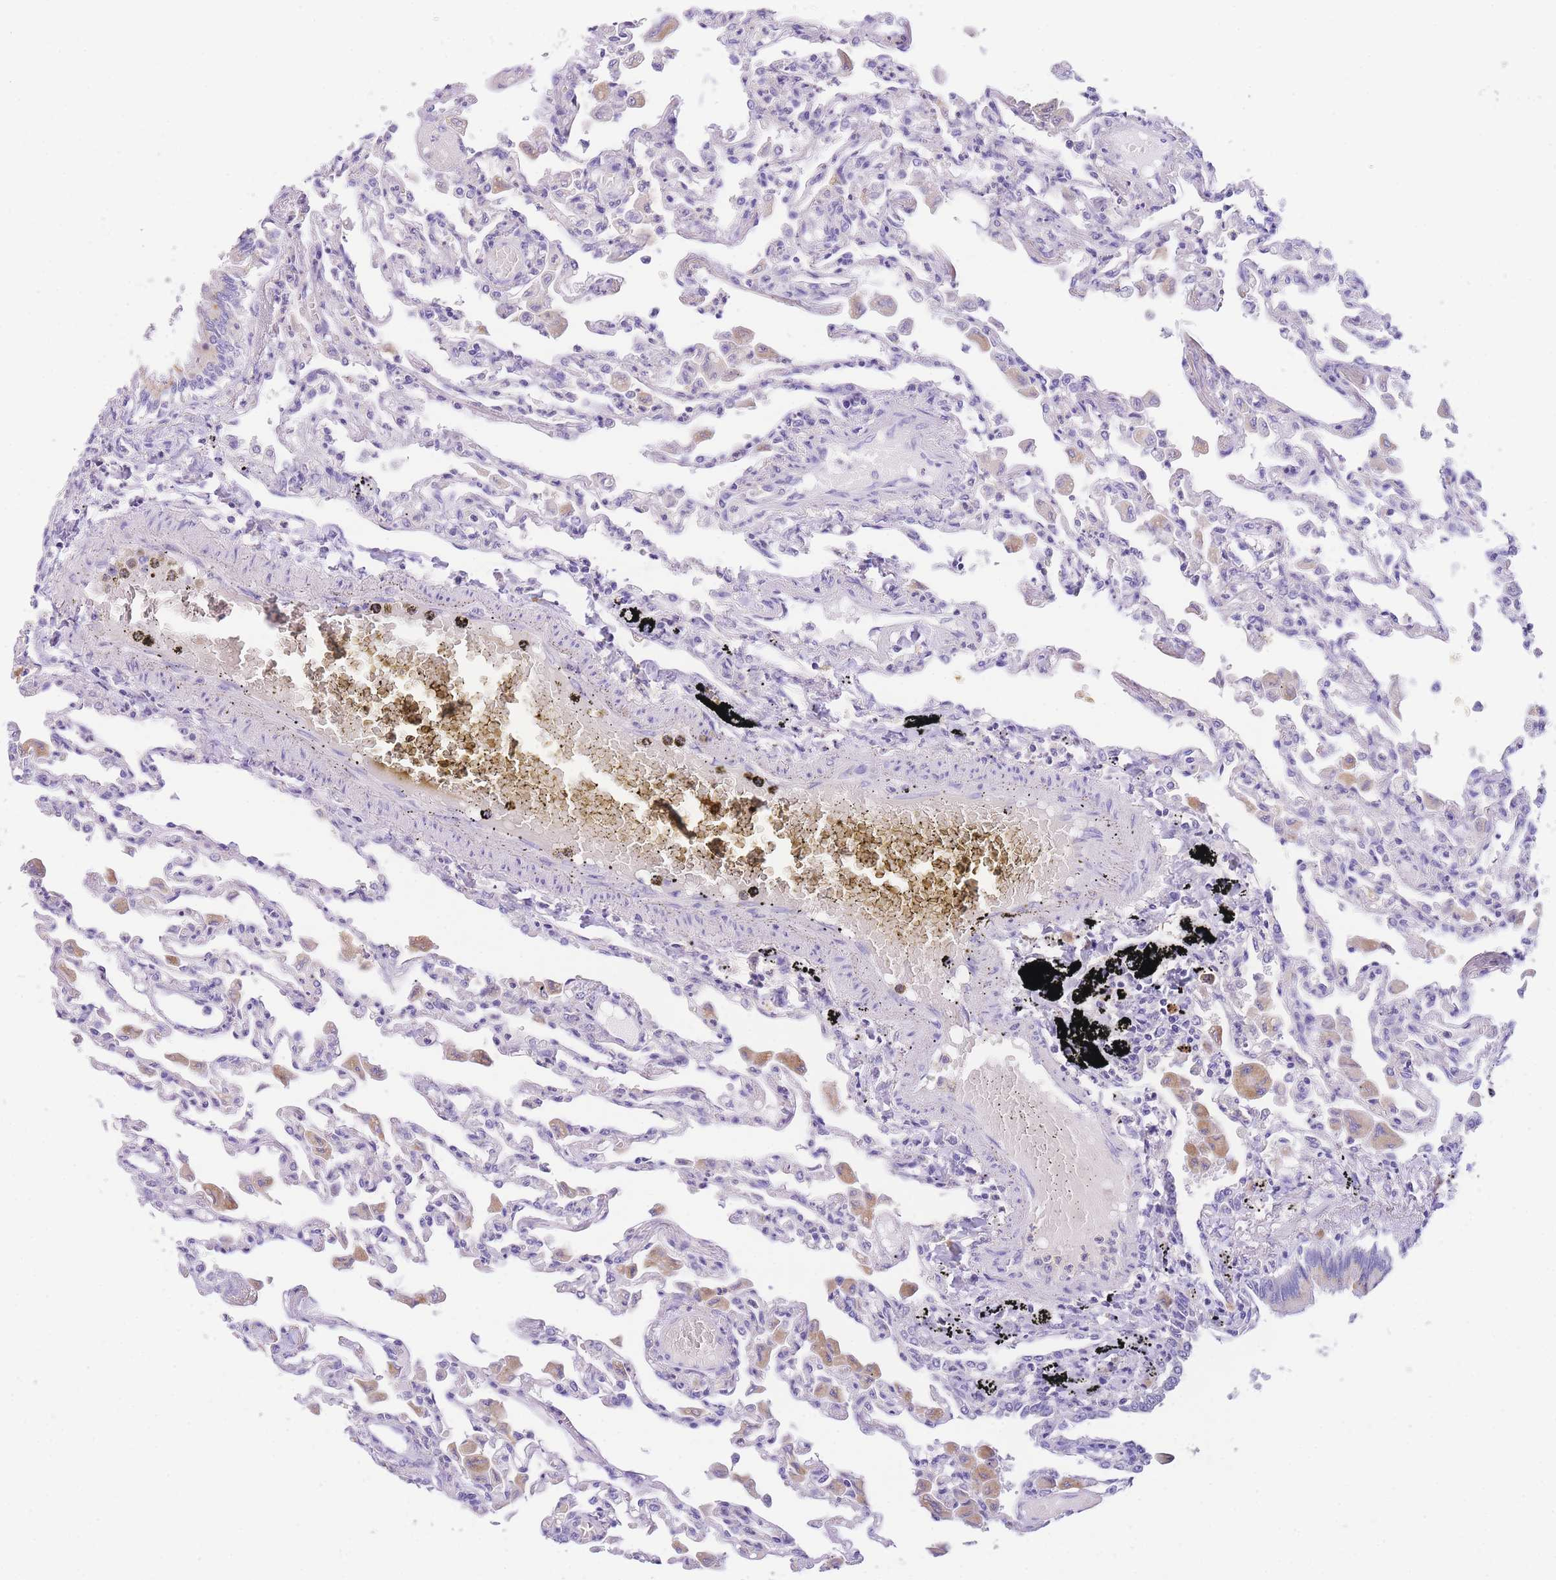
{"staining": {"intensity": "negative", "quantity": "none", "location": "none"}, "tissue": "lung", "cell_type": "Alveolar cells", "image_type": "normal", "snomed": [{"axis": "morphology", "description": "Normal tissue, NOS"}, {"axis": "topography", "description": "Bronchus"}, {"axis": "topography", "description": "Lung"}], "caption": "Immunohistochemistry (IHC) photomicrograph of normal lung: lung stained with DAB (3,3'-diaminobenzidine) demonstrates no significant protein expression in alveolar cells. The staining was performed using DAB (3,3'-diaminobenzidine) to visualize the protein expression in brown, while the nuclei were stained in blue with hematoxylin (Magnification: 20x).", "gene": "EPN2", "patient": {"sex": "female", "age": 49}}